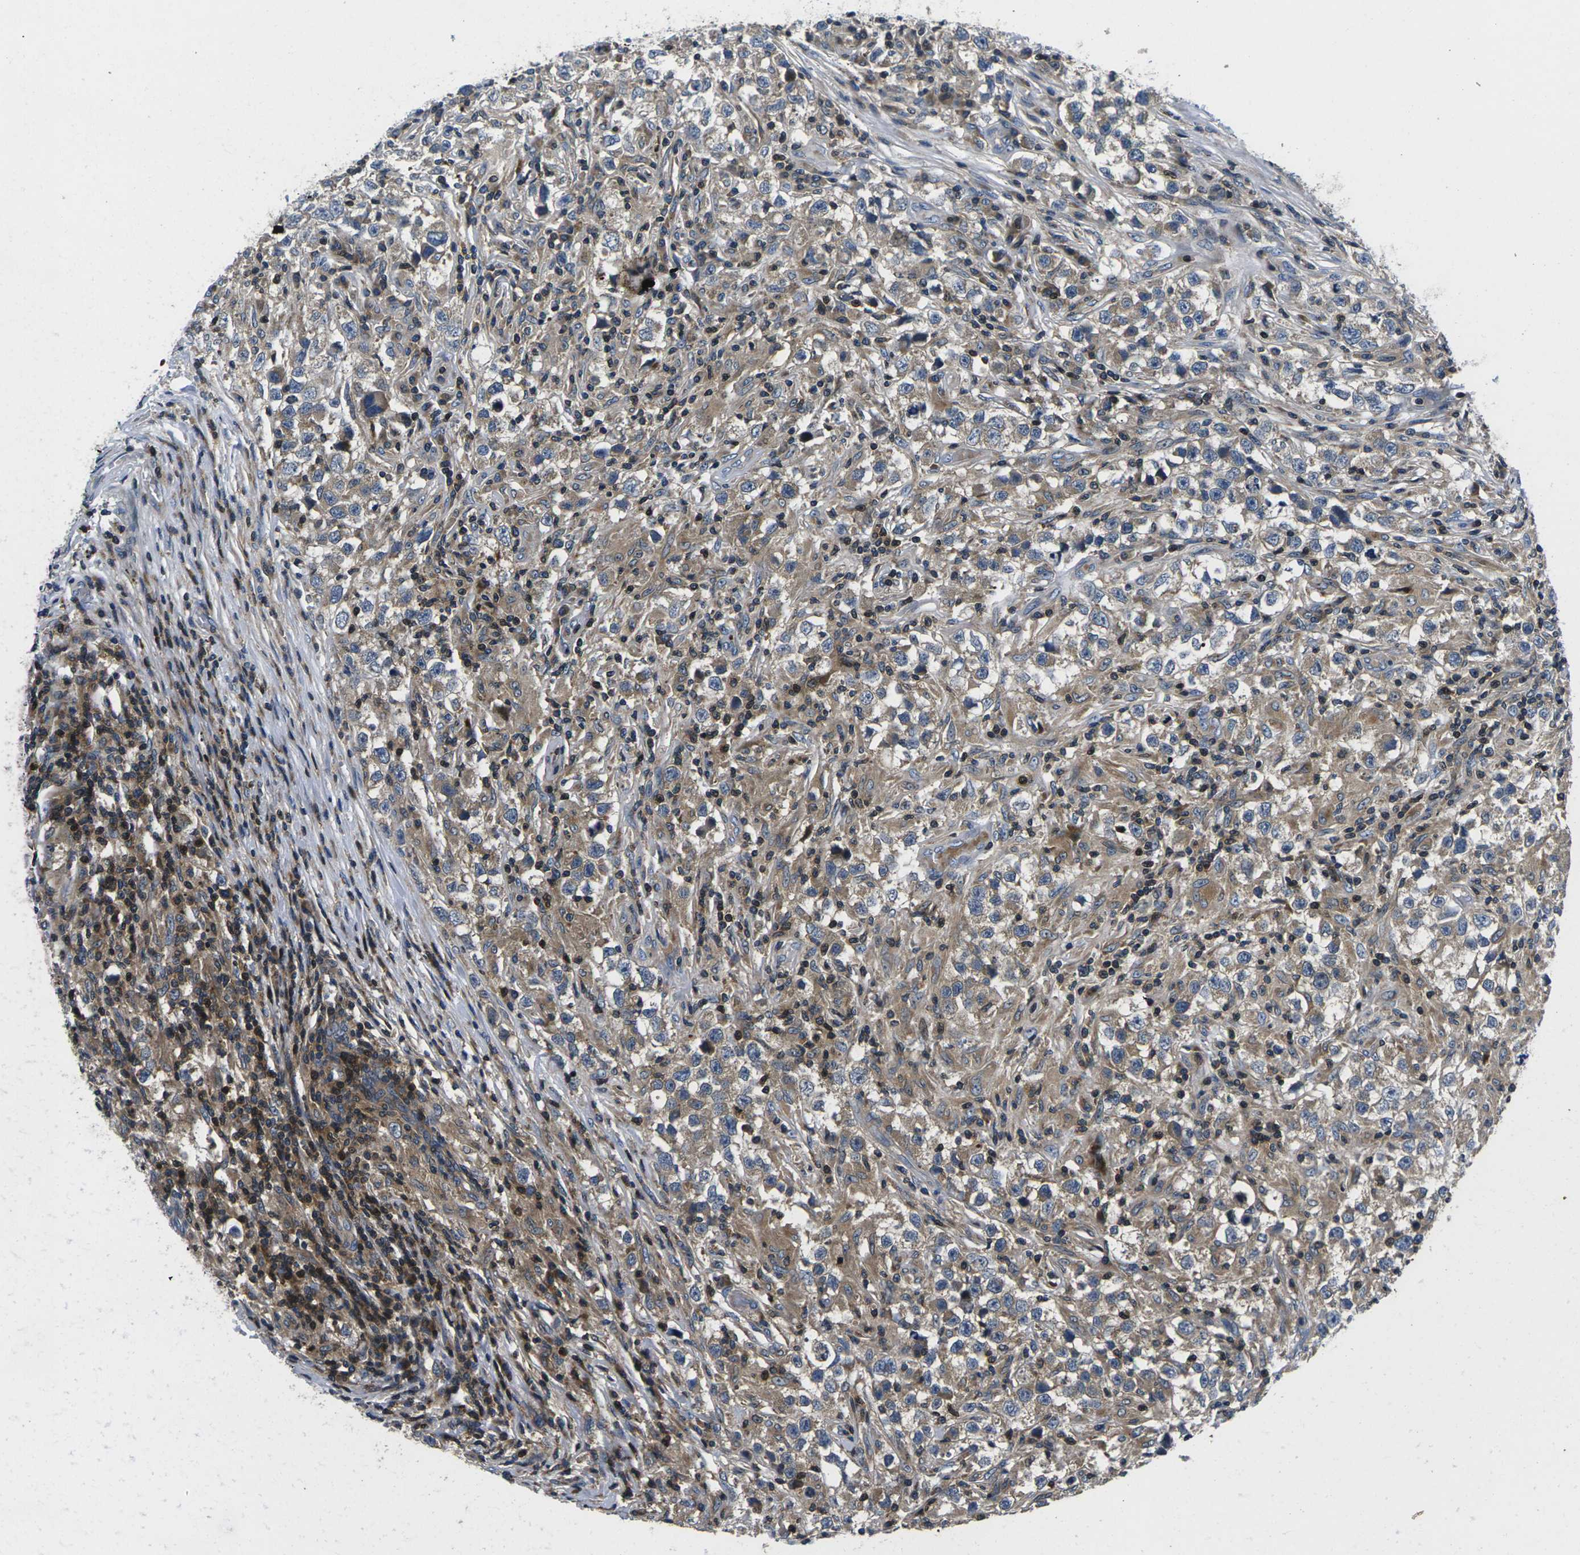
{"staining": {"intensity": "moderate", "quantity": ">75%", "location": "cytoplasmic/membranous"}, "tissue": "testis cancer", "cell_type": "Tumor cells", "image_type": "cancer", "snomed": [{"axis": "morphology", "description": "Carcinoma, Embryonal, NOS"}, {"axis": "topography", "description": "Testis"}], "caption": "IHC (DAB) staining of testis cancer (embryonal carcinoma) exhibits moderate cytoplasmic/membranous protein expression in approximately >75% of tumor cells. (DAB IHC with brightfield microscopy, high magnification).", "gene": "PLCE1", "patient": {"sex": "male", "age": 21}}